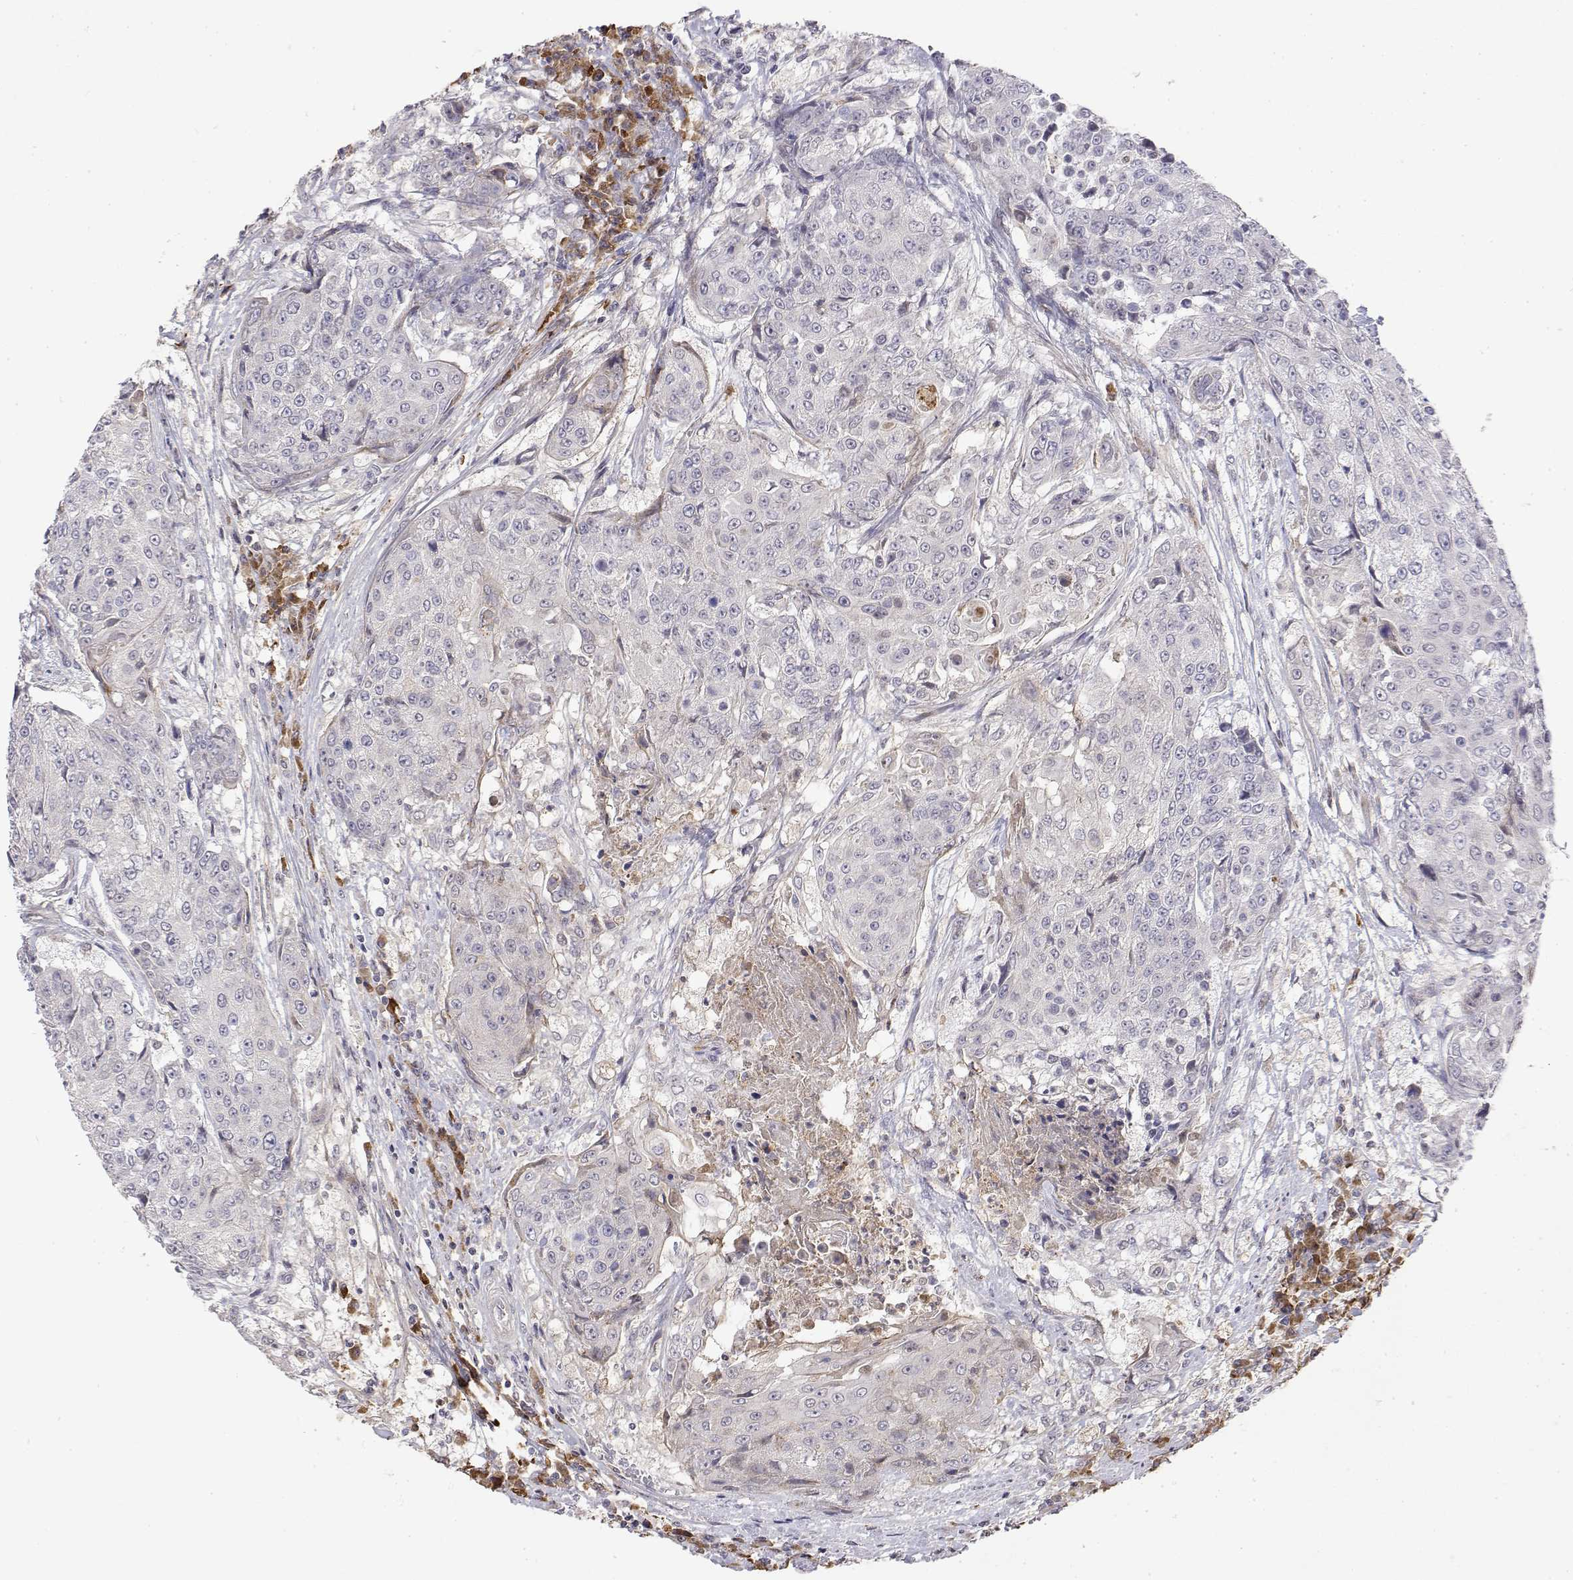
{"staining": {"intensity": "negative", "quantity": "none", "location": "none"}, "tissue": "urothelial cancer", "cell_type": "Tumor cells", "image_type": "cancer", "snomed": [{"axis": "morphology", "description": "Urothelial carcinoma, High grade"}, {"axis": "topography", "description": "Urinary bladder"}], "caption": "This is an immunohistochemistry histopathology image of human urothelial cancer. There is no positivity in tumor cells.", "gene": "IGFBP4", "patient": {"sex": "female", "age": 63}}